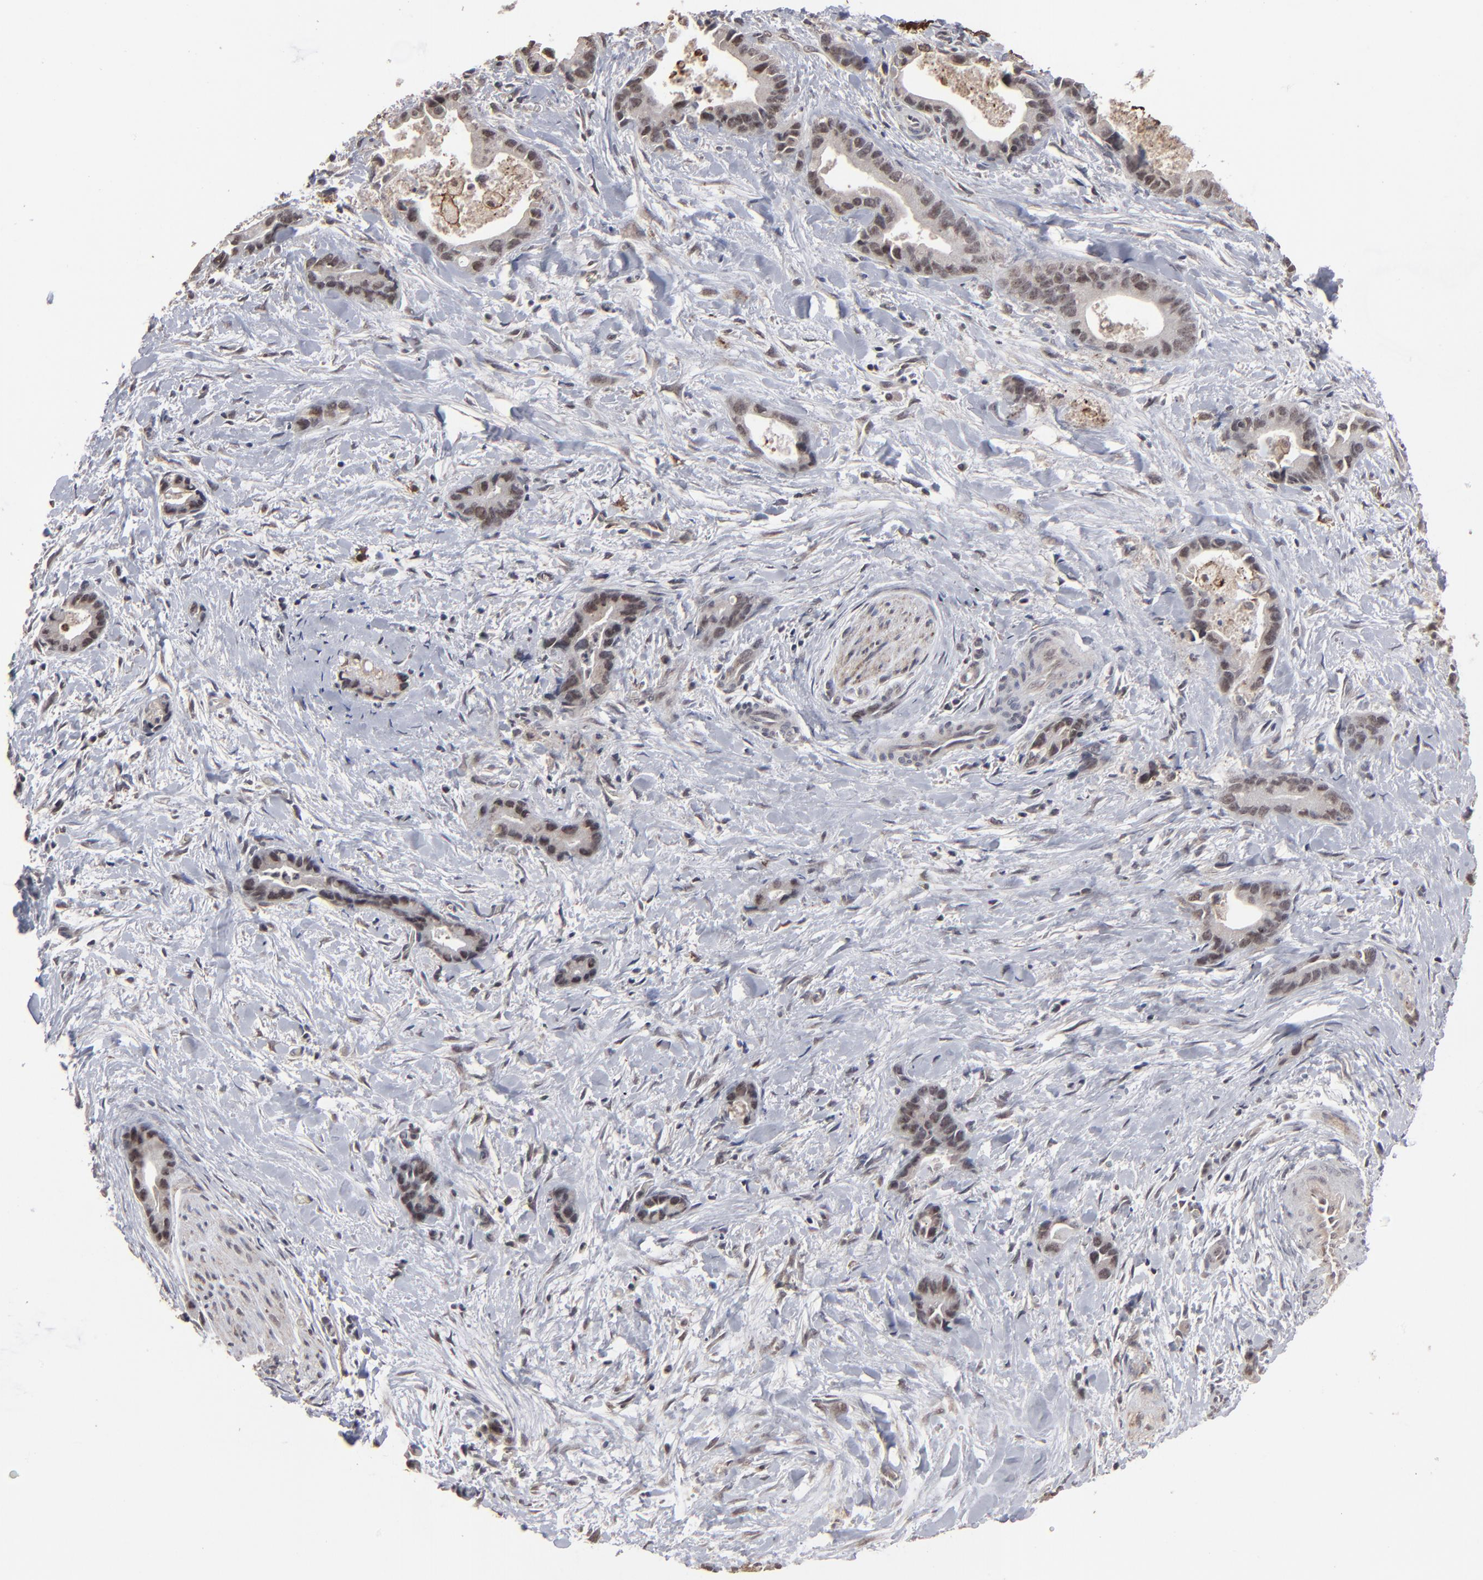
{"staining": {"intensity": "moderate", "quantity": "25%-75%", "location": "cytoplasmic/membranous,nuclear"}, "tissue": "liver cancer", "cell_type": "Tumor cells", "image_type": "cancer", "snomed": [{"axis": "morphology", "description": "Cholangiocarcinoma"}, {"axis": "topography", "description": "Liver"}], "caption": "An image of liver cancer stained for a protein displays moderate cytoplasmic/membranous and nuclear brown staining in tumor cells.", "gene": "SLC22A17", "patient": {"sex": "female", "age": 55}}